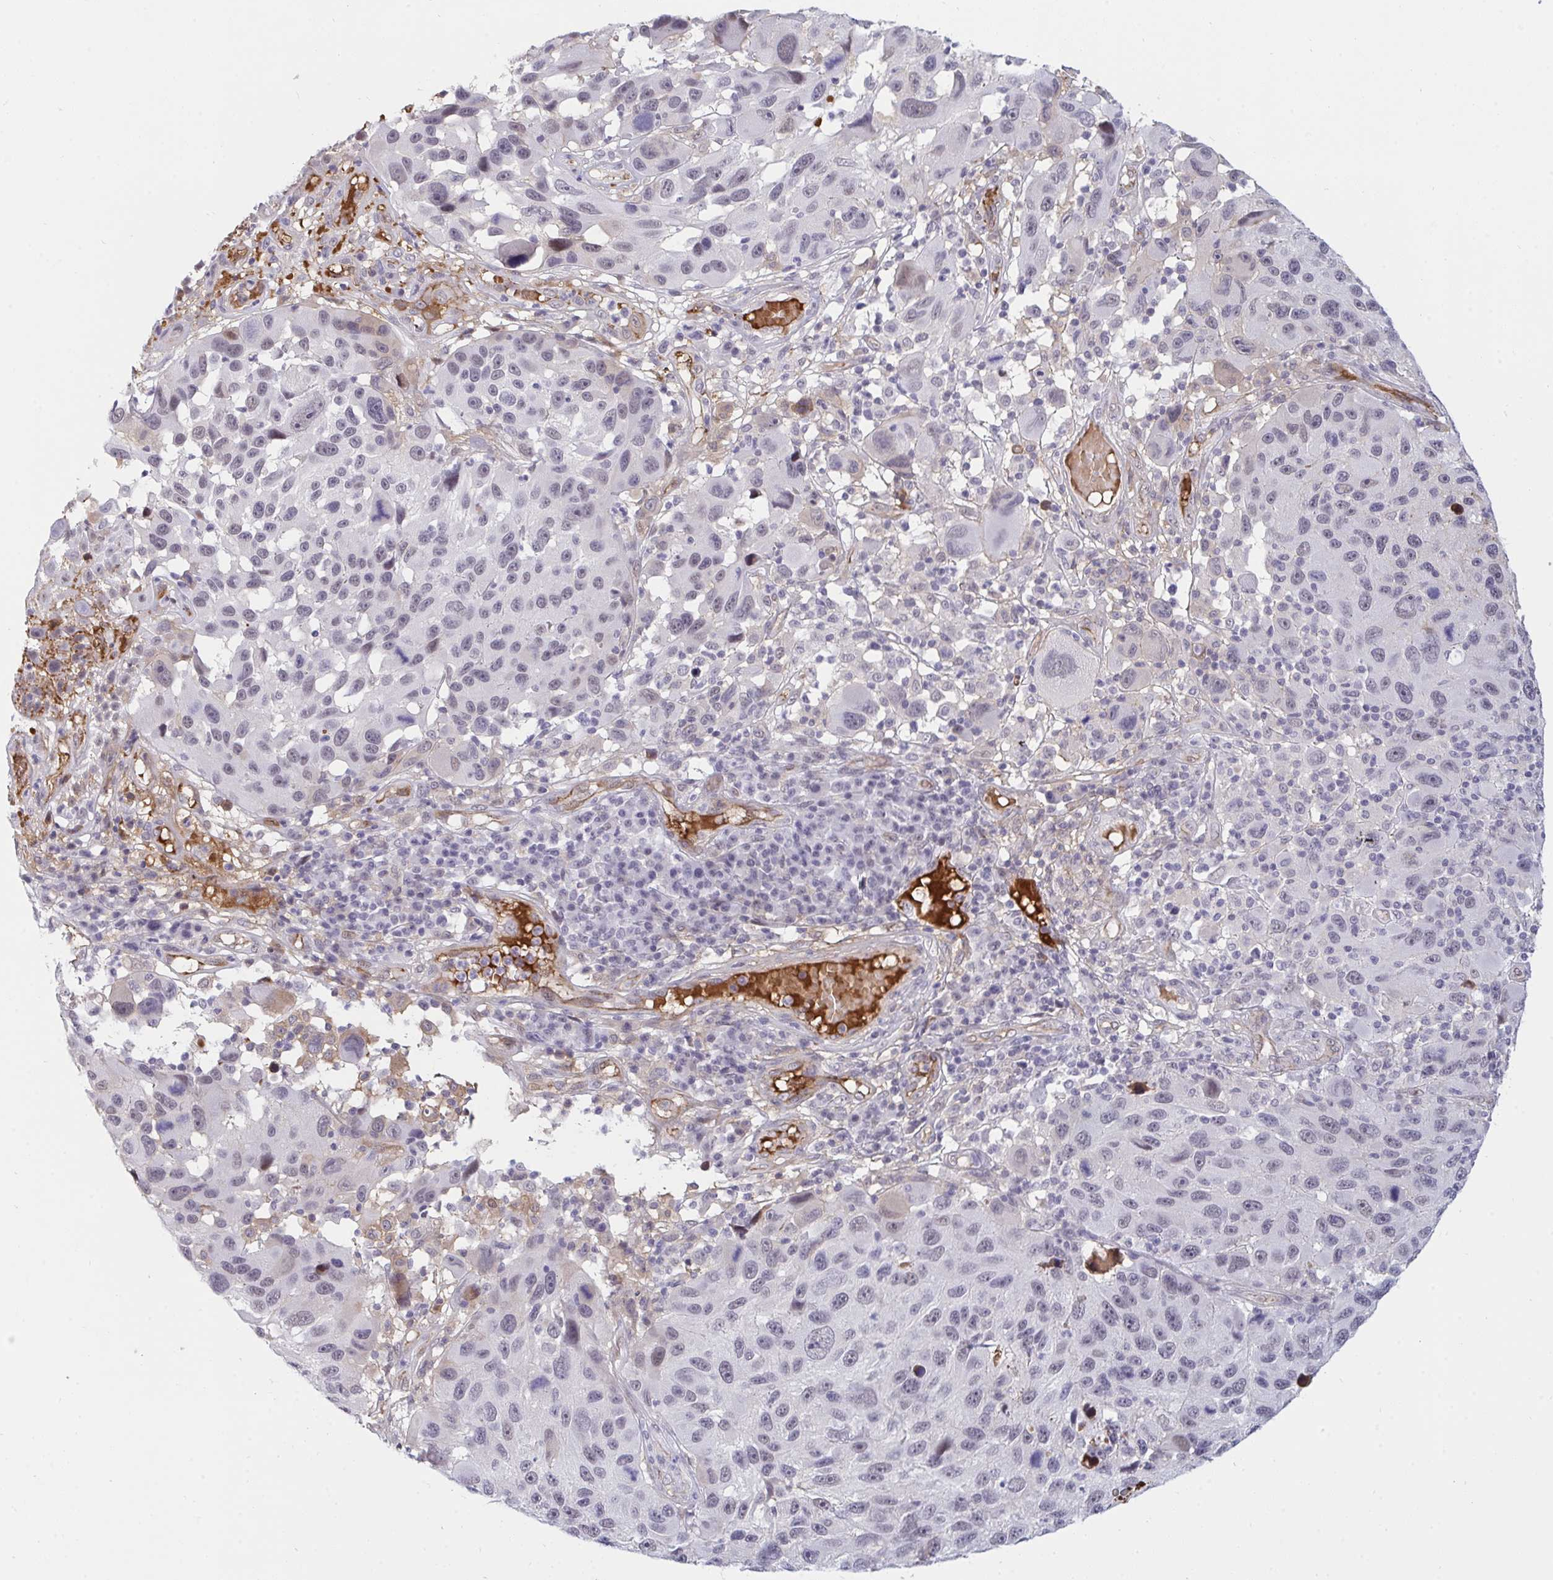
{"staining": {"intensity": "negative", "quantity": "none", "location": "none"}, "tissue": "melanoma", "cell_type": "Tumor cells", "image_type": "cancer", "snomed": [{"axis": "morphology", "description": "Malignant melanoma, NOS"}, {"axis": "topography", "description": "Skin"}], "caption": "Tumor cells are negative for protein expression in human malignant melanoma.", "gene": "DSCAML1", "patient": {"sex": "male", "age": 53}}